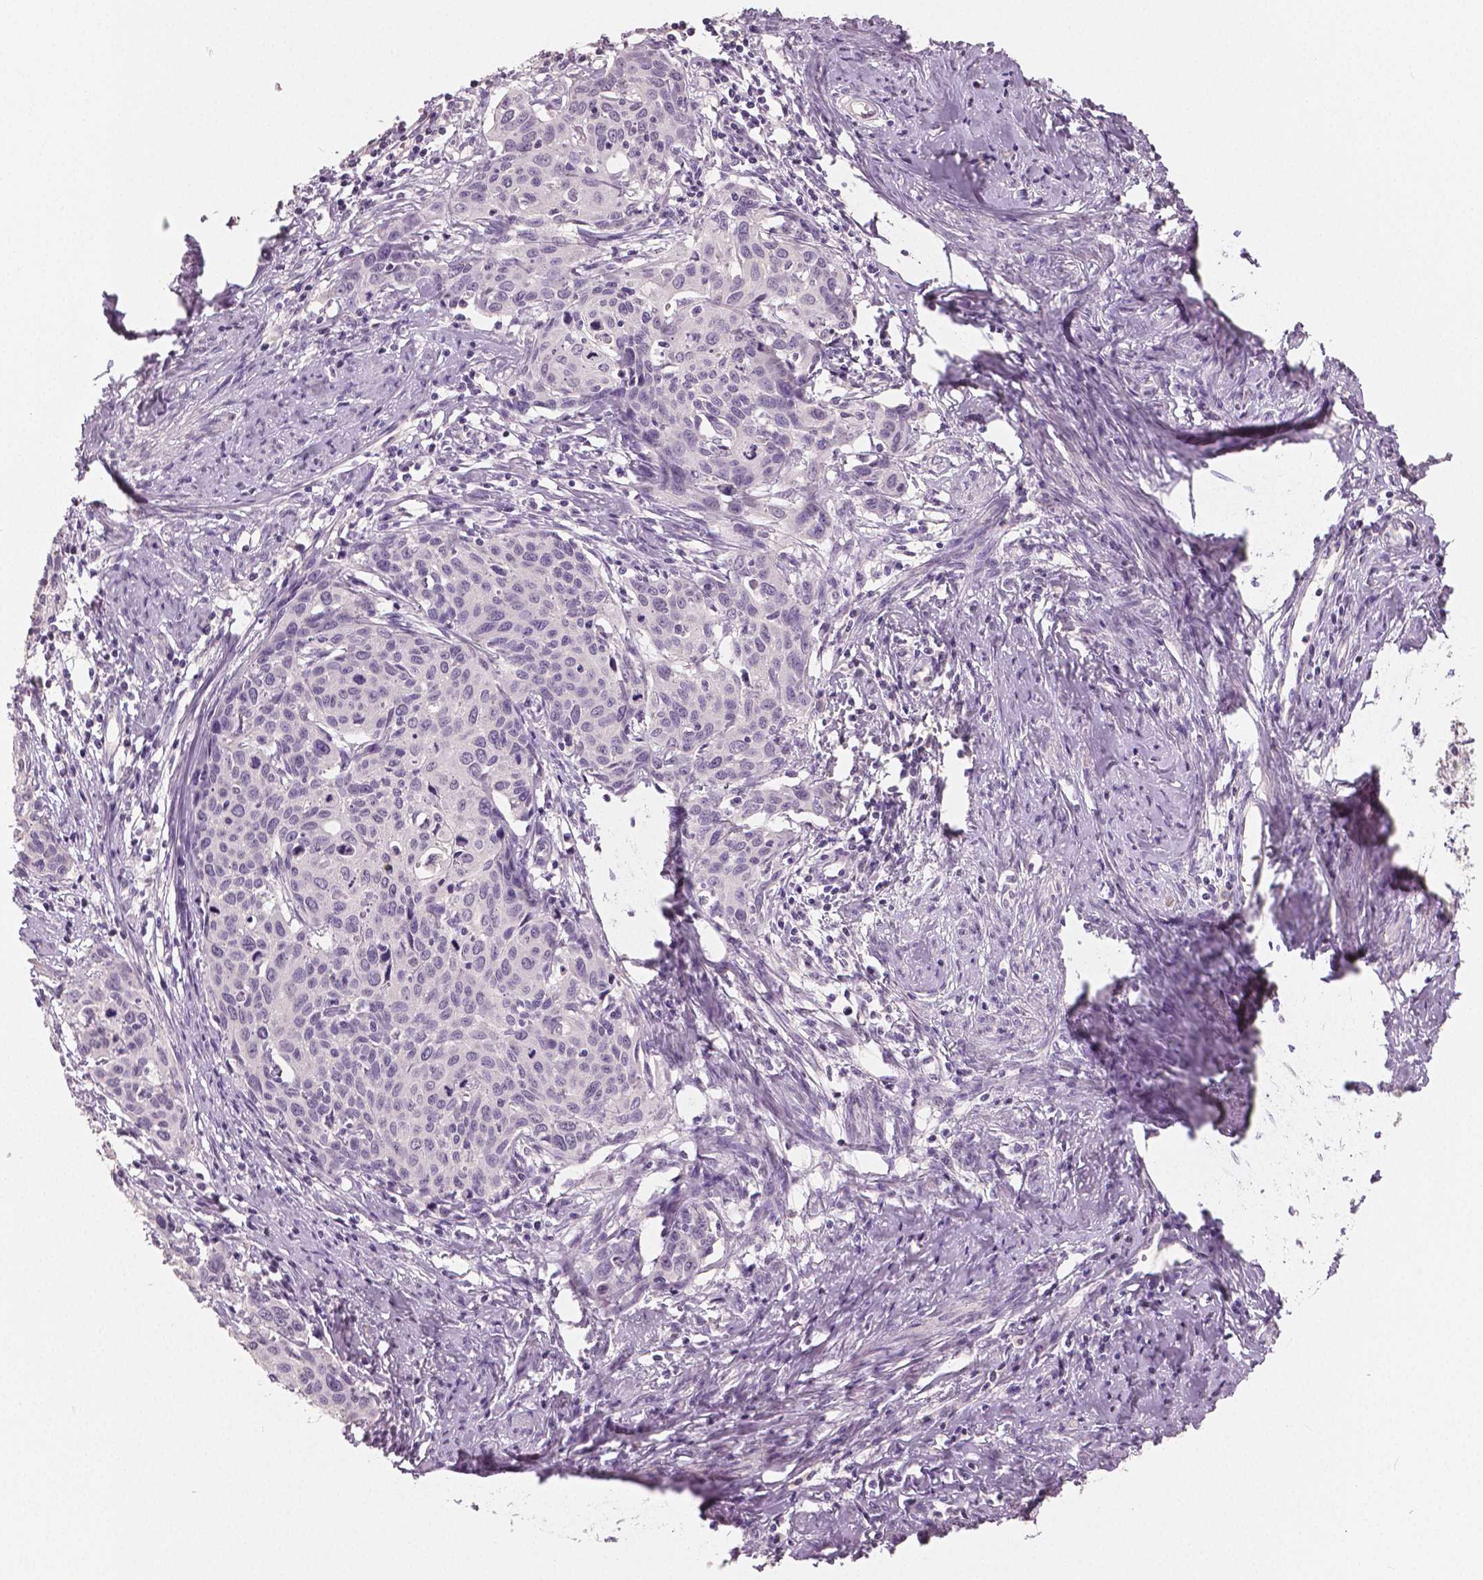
{"staining": {"intensity": "negative", "quantity": "none", "location": "none"}, "tissue": "cervical cancer", "cell_type": "Tumor cells", "image_type": "cancer", "snomed": [{"axis": "morphology", "description": "Squamous cell carcinoma, NOS"}, {"axis": "topography", "description": "Cervix"}], "caption": "Human cervical cancer stained for a protein using immunohistochemistry displays no staining in tumor cells.", "gene": "NECAB1", "patient": {"sex": "female", "age": 62}}